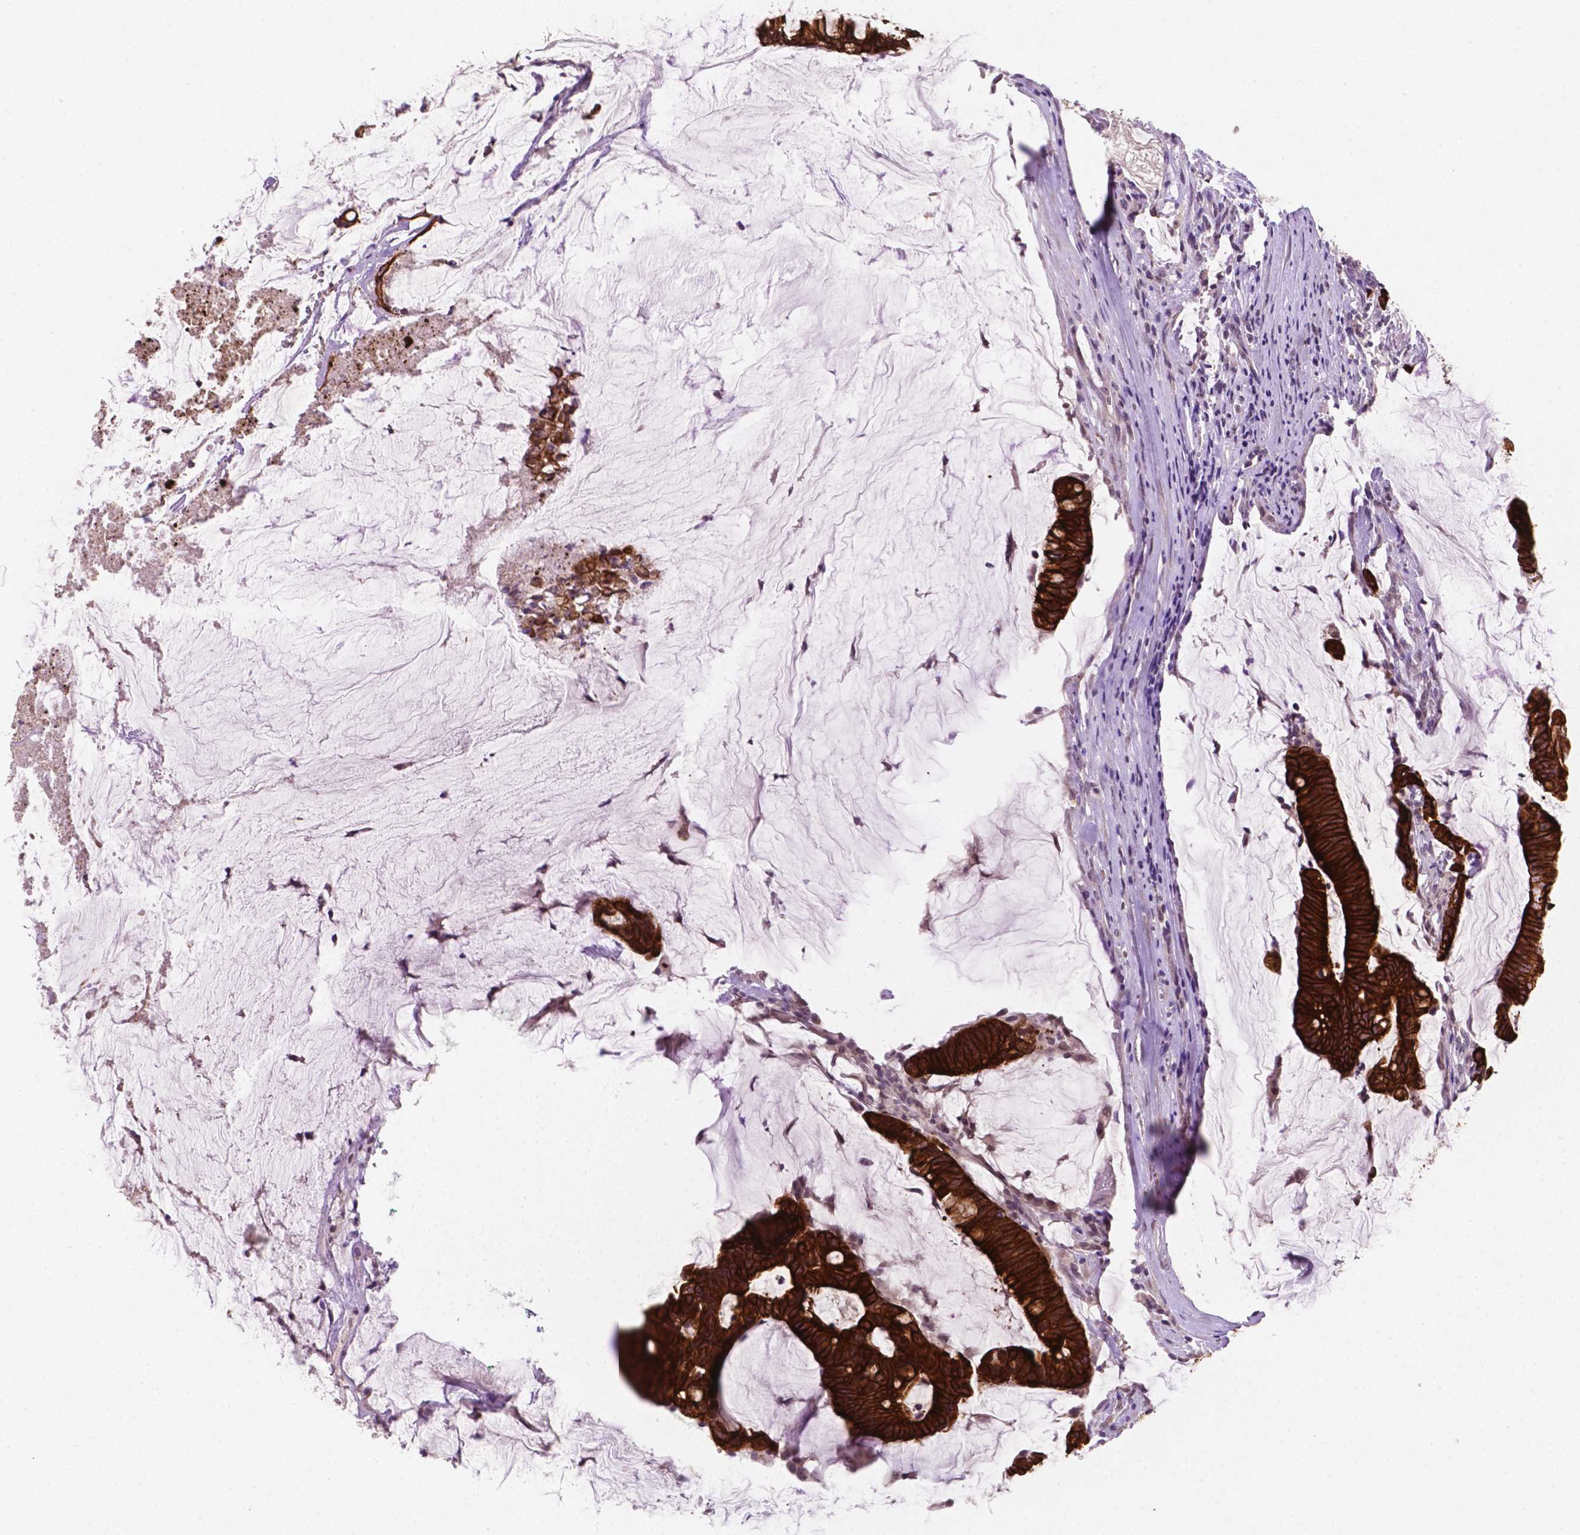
{"staining": {"intensity": "strong", "quantity": ">75%", "location": "cytoplasmic/membranous"}, "tissue": "colorectal cancer", "cell_type": "Tumor cells", "image_type": "cancer", "snomed": [{"axis": "morphology", "description": "Adenocarcinoma, NOS"}, {"axis": "topography", "description": "Colon"}], "caption": "Tumor cells reveal high levels of strong cytoplasmic/membranous positivity in approximately >75% of cells in colorectal cancer. (brown staining indicates protein expression, while blue staining denotes nuclei).", "gene": "SHLD3", "patient": {"sex": "male", "age": 62}}